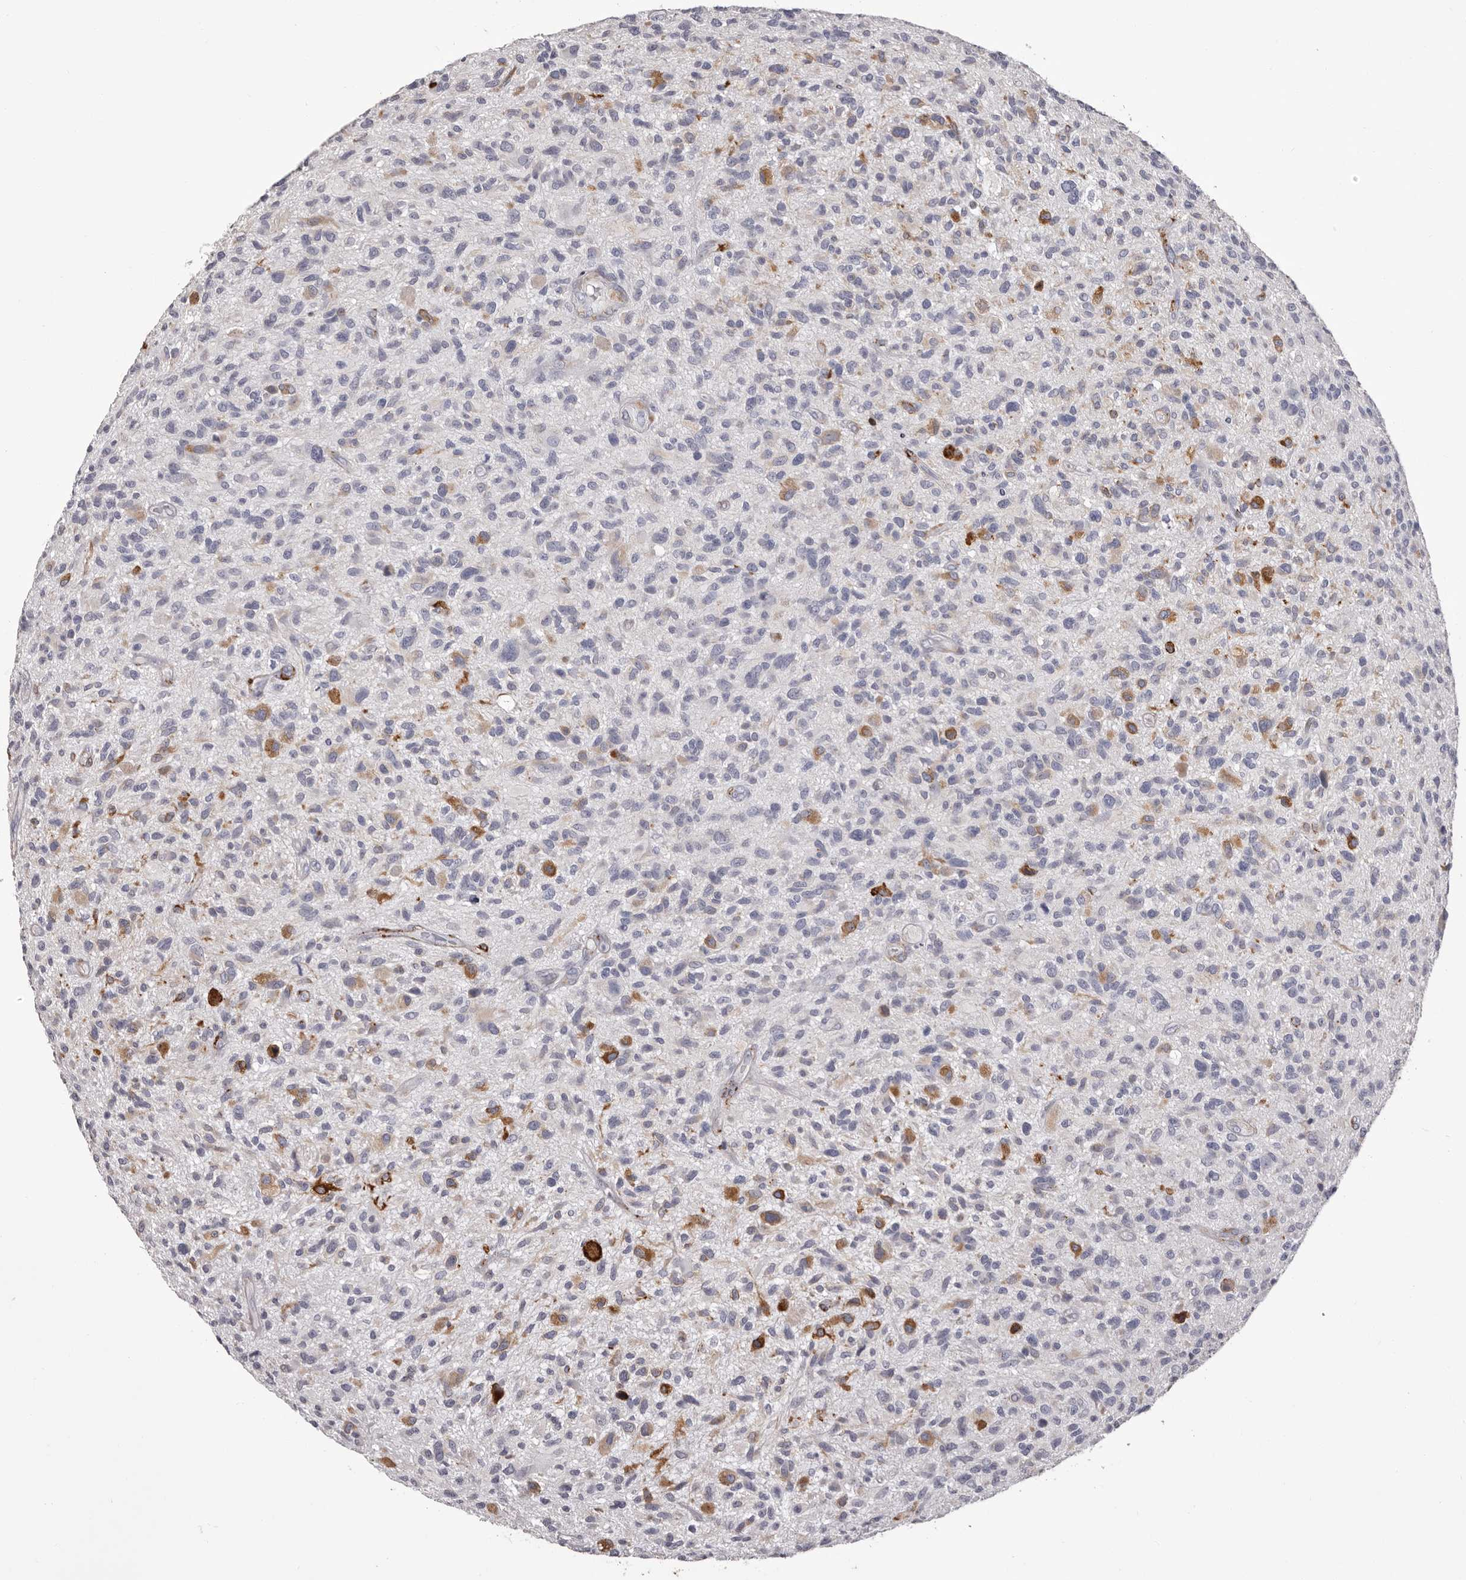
{"staining": {"intensity": "negative", "quantity": "none", "location": "none"}, "tissue": "glioma", "cell_type": "Tumor cells", "image_type": "cancer", "snomed": [{"axis": "morphology", "description": "Glioma, malignant, High grade"}, {"axis": "topography", "description": "Brain"}], "caption": "This histopathology image is of malignant glioma (high-grade) stained with immunohistochemistry (IHC) to label a protein in brown with the nuclei are counter-stained blue. There is no positivity in tumor cells.", "gene": "COL6A1", "patient": {"sex": "male", "age": 47}}